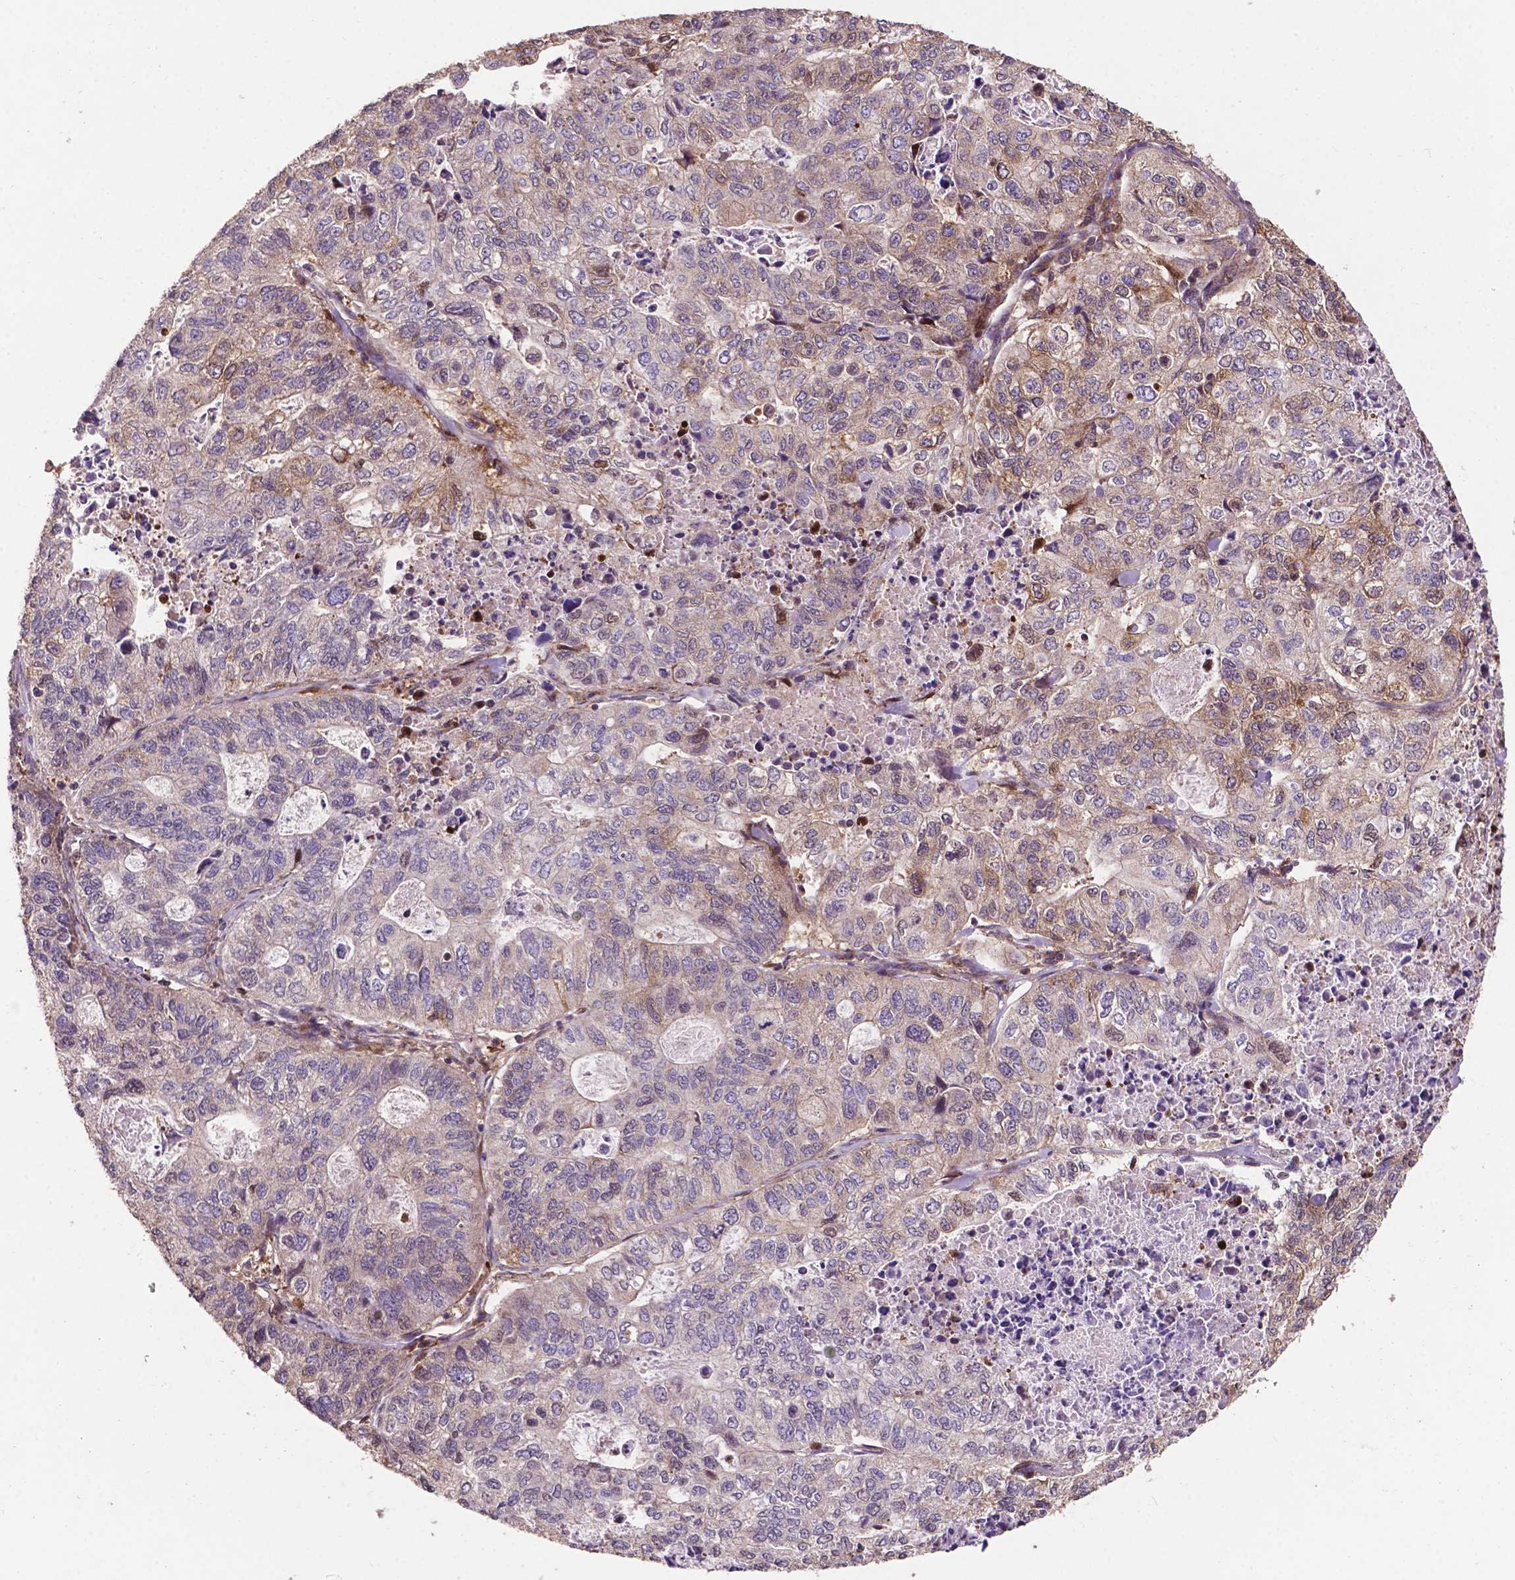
{"staining": {"intensity": "weak", "quantity": "<25%", "location": "cytoplasmic/membranous"}, "tissue": "stomach cancer", "cell_type": "Tumor cells", "image_type": "cancer", "snomed": [{"axis": "morphology", "description": "Adenocarcinoma, NOS"}, {"axis": "topography", "description": "Stomach, upper"}], "caption": "Stomach cancer (adenocarcinoma) was stained to show a protein in brown. There is no significant staining in tumor cells.", "gene": "SMAD3", "patient": {"sex": "female", "age": 67}}